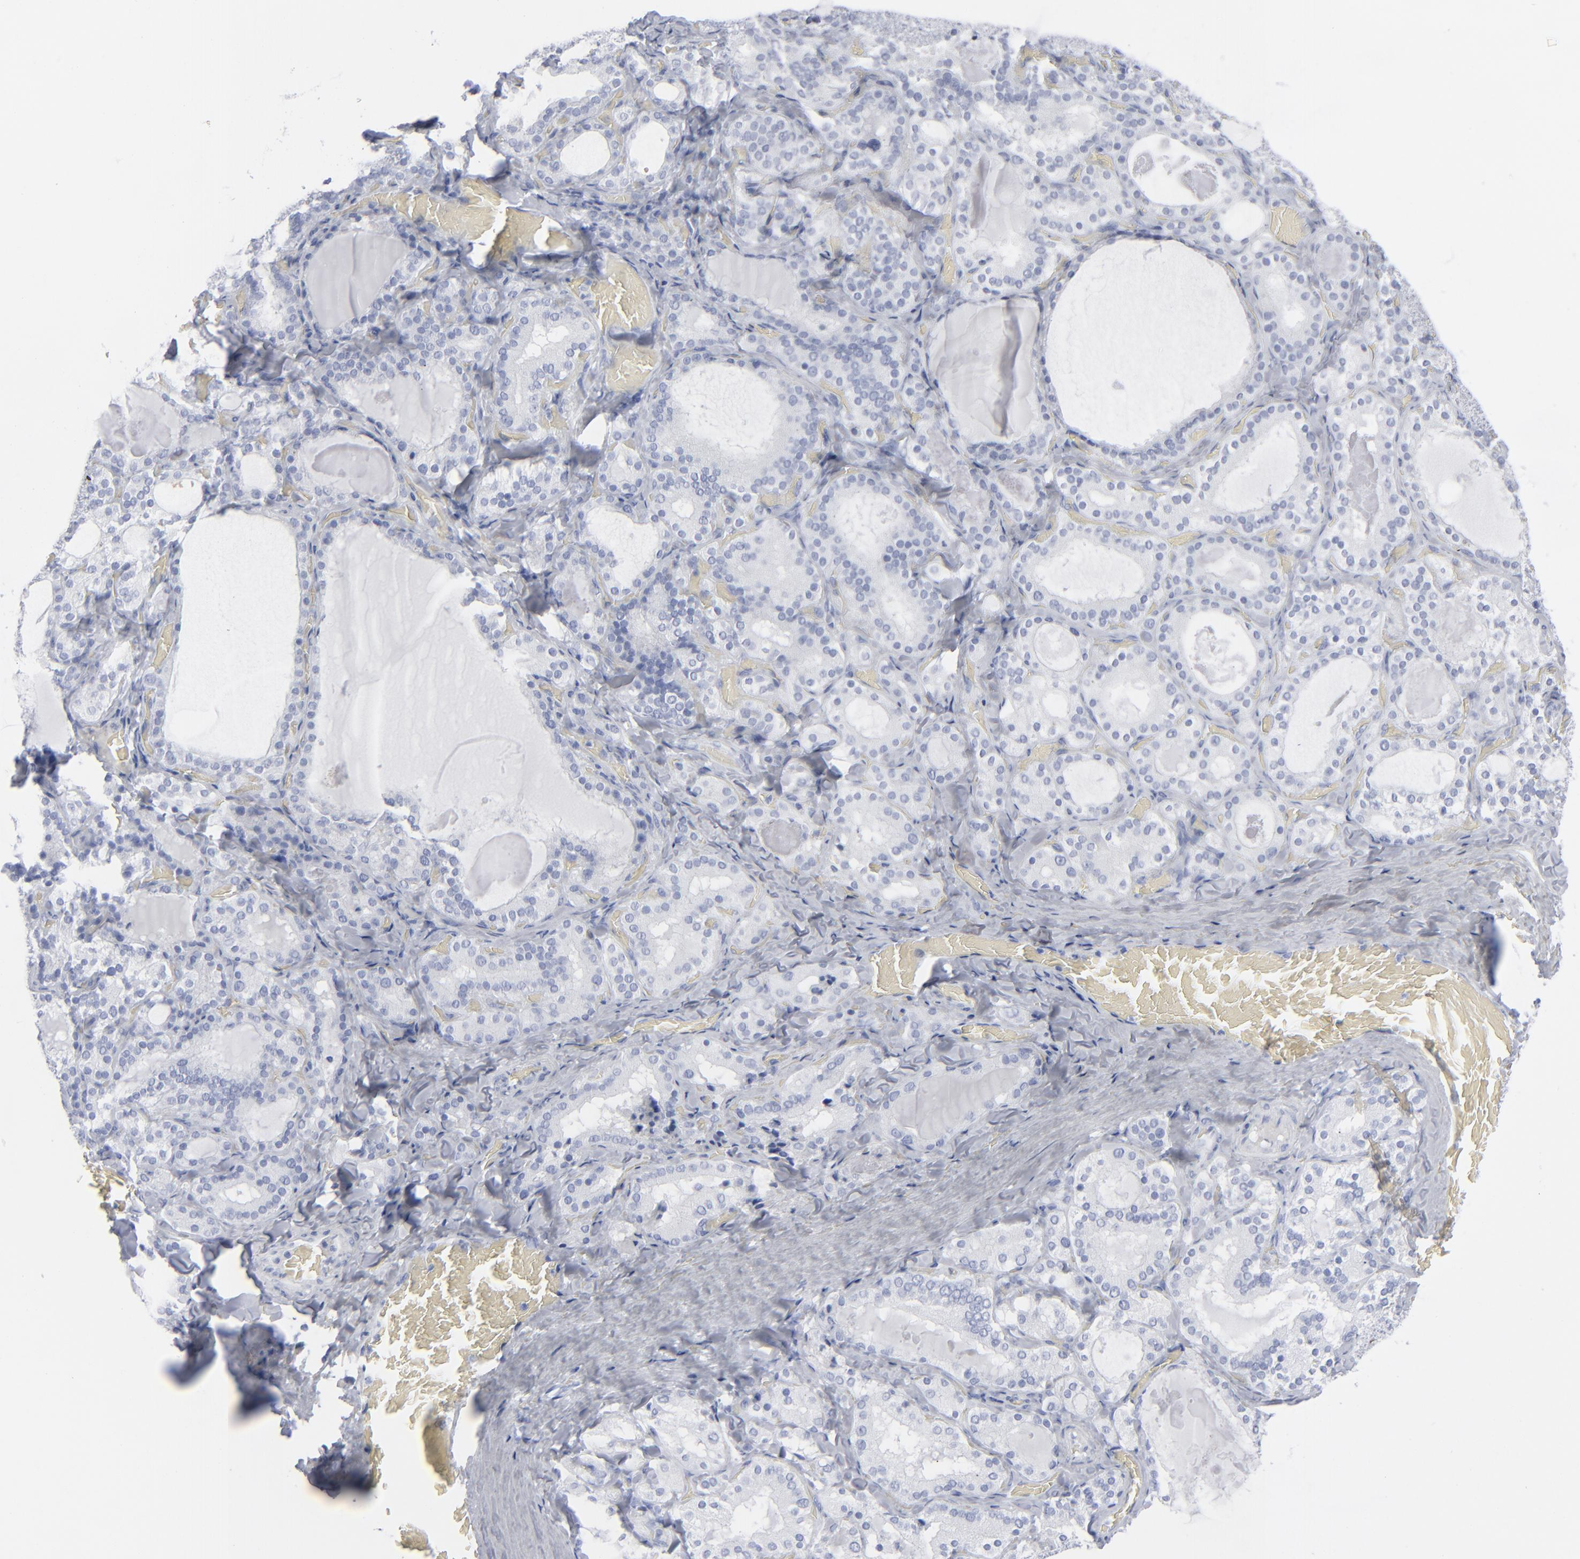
{"staining": {"intensity": "negative", "quantity": "none", "location": "none"}, "tissue": "thyroid gland", "cell_type": "Glandular cells", "image_type": "normal", "snomed": [{"axis": "morphology", "description": "Normal tissue, NOS"}, {"axis": "topography", "description": "Thyroid gland"}], "caption": "Thyroid gland stained for a protein using immunohistochemistry displays no expression glandular cells.", "gene": "MSLN", "patient": {"sex": "female", "age": 33}}